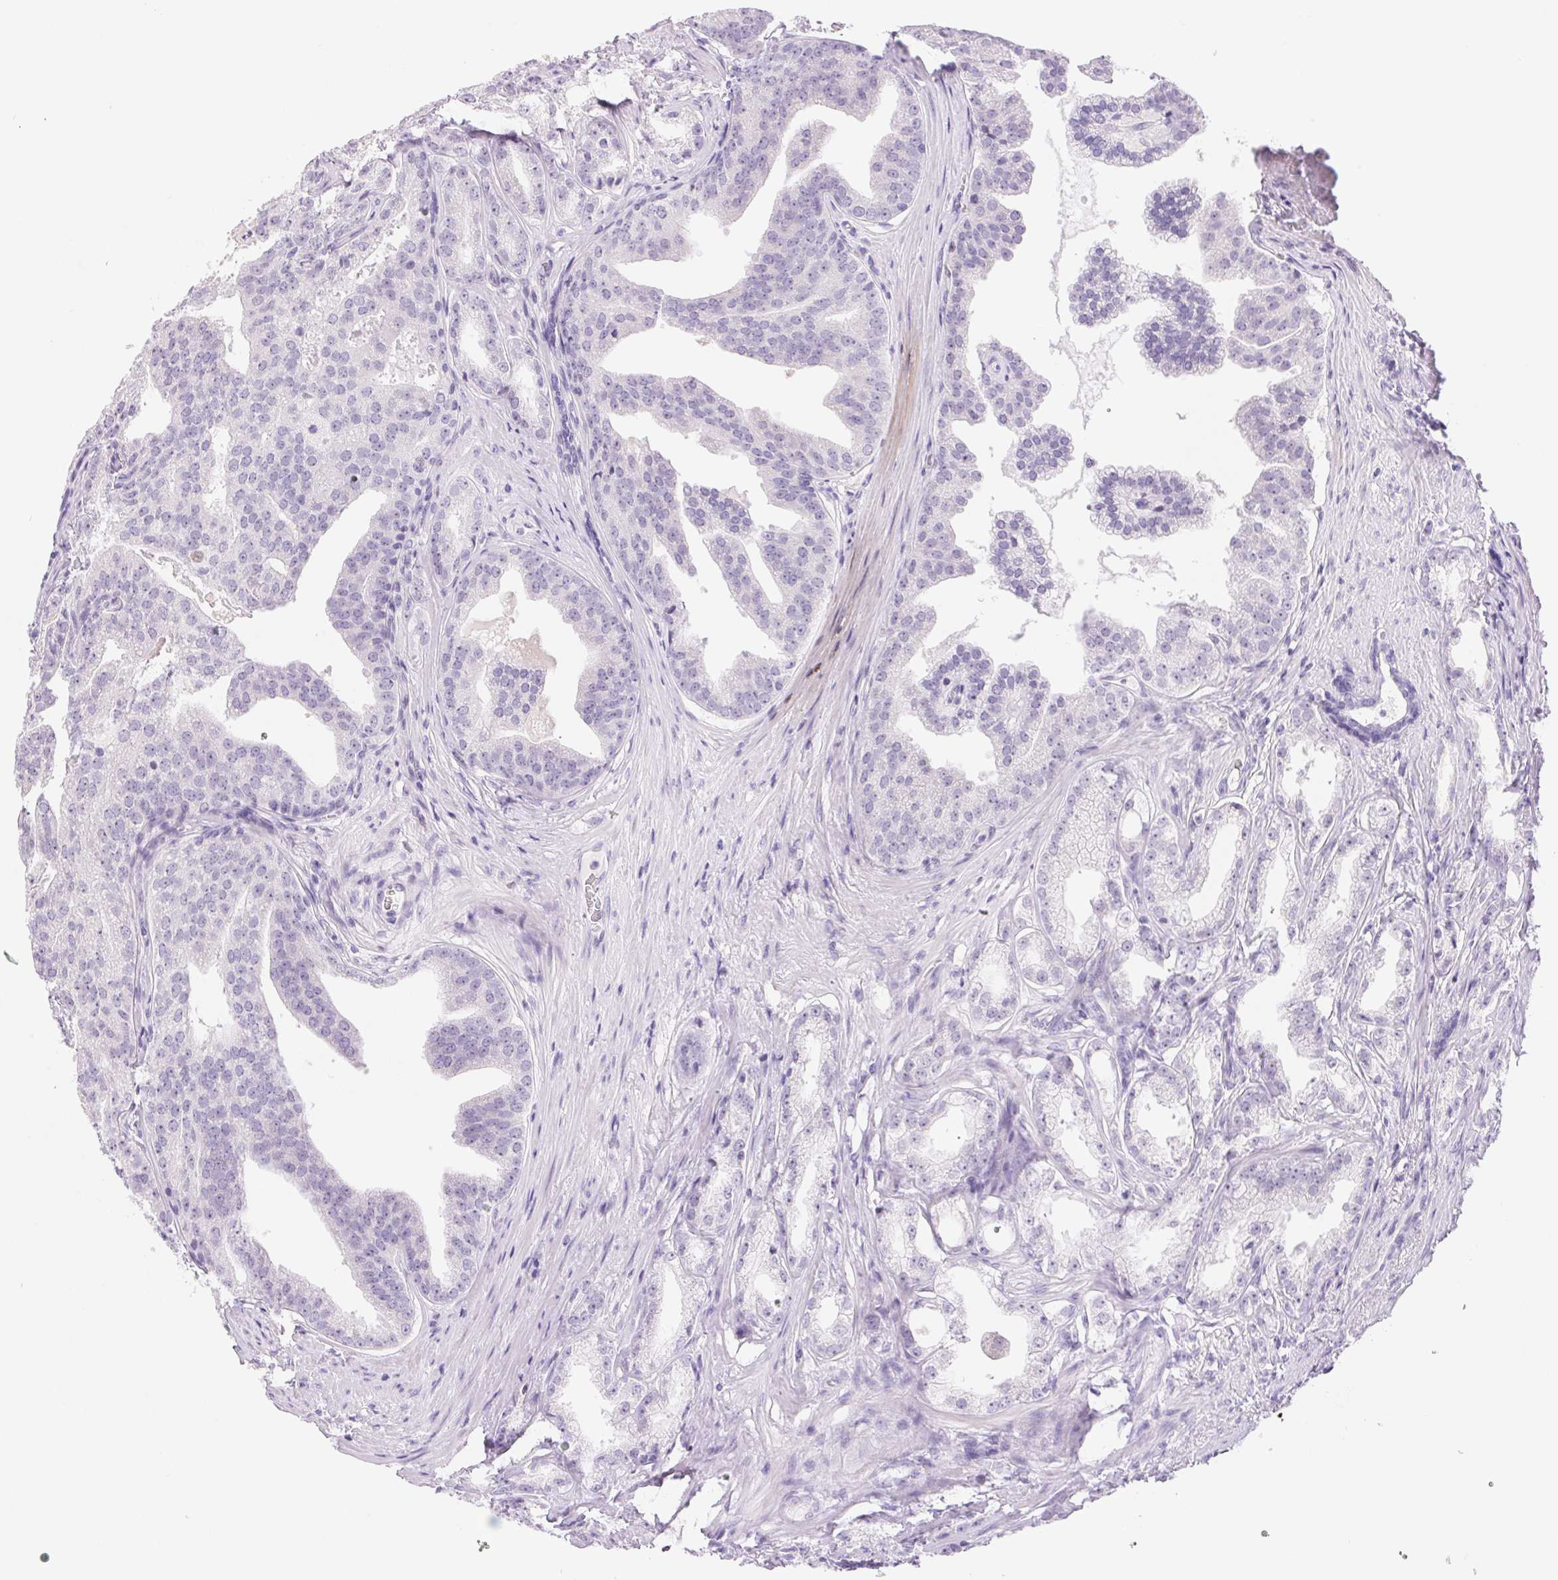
{"staining": {"intensity": "negative", "quantity": "none", "location": "none"}, "tissue": "prostate cancer", "cell_type": "Tumor cells", "image_type": "cancer", "snomed": [{"axis": "morphology", "description": "Adenocarcinoma, Low grade"}, {"axis": "topography", "description": "Prostate"}], "caption": "Human prostate cancer stained for a protein using immunohistochemistry (IHC) shows no positivity in tumor cells.", "gene": "ASGR2", "patient": {"sex": "male", "age": 65}}